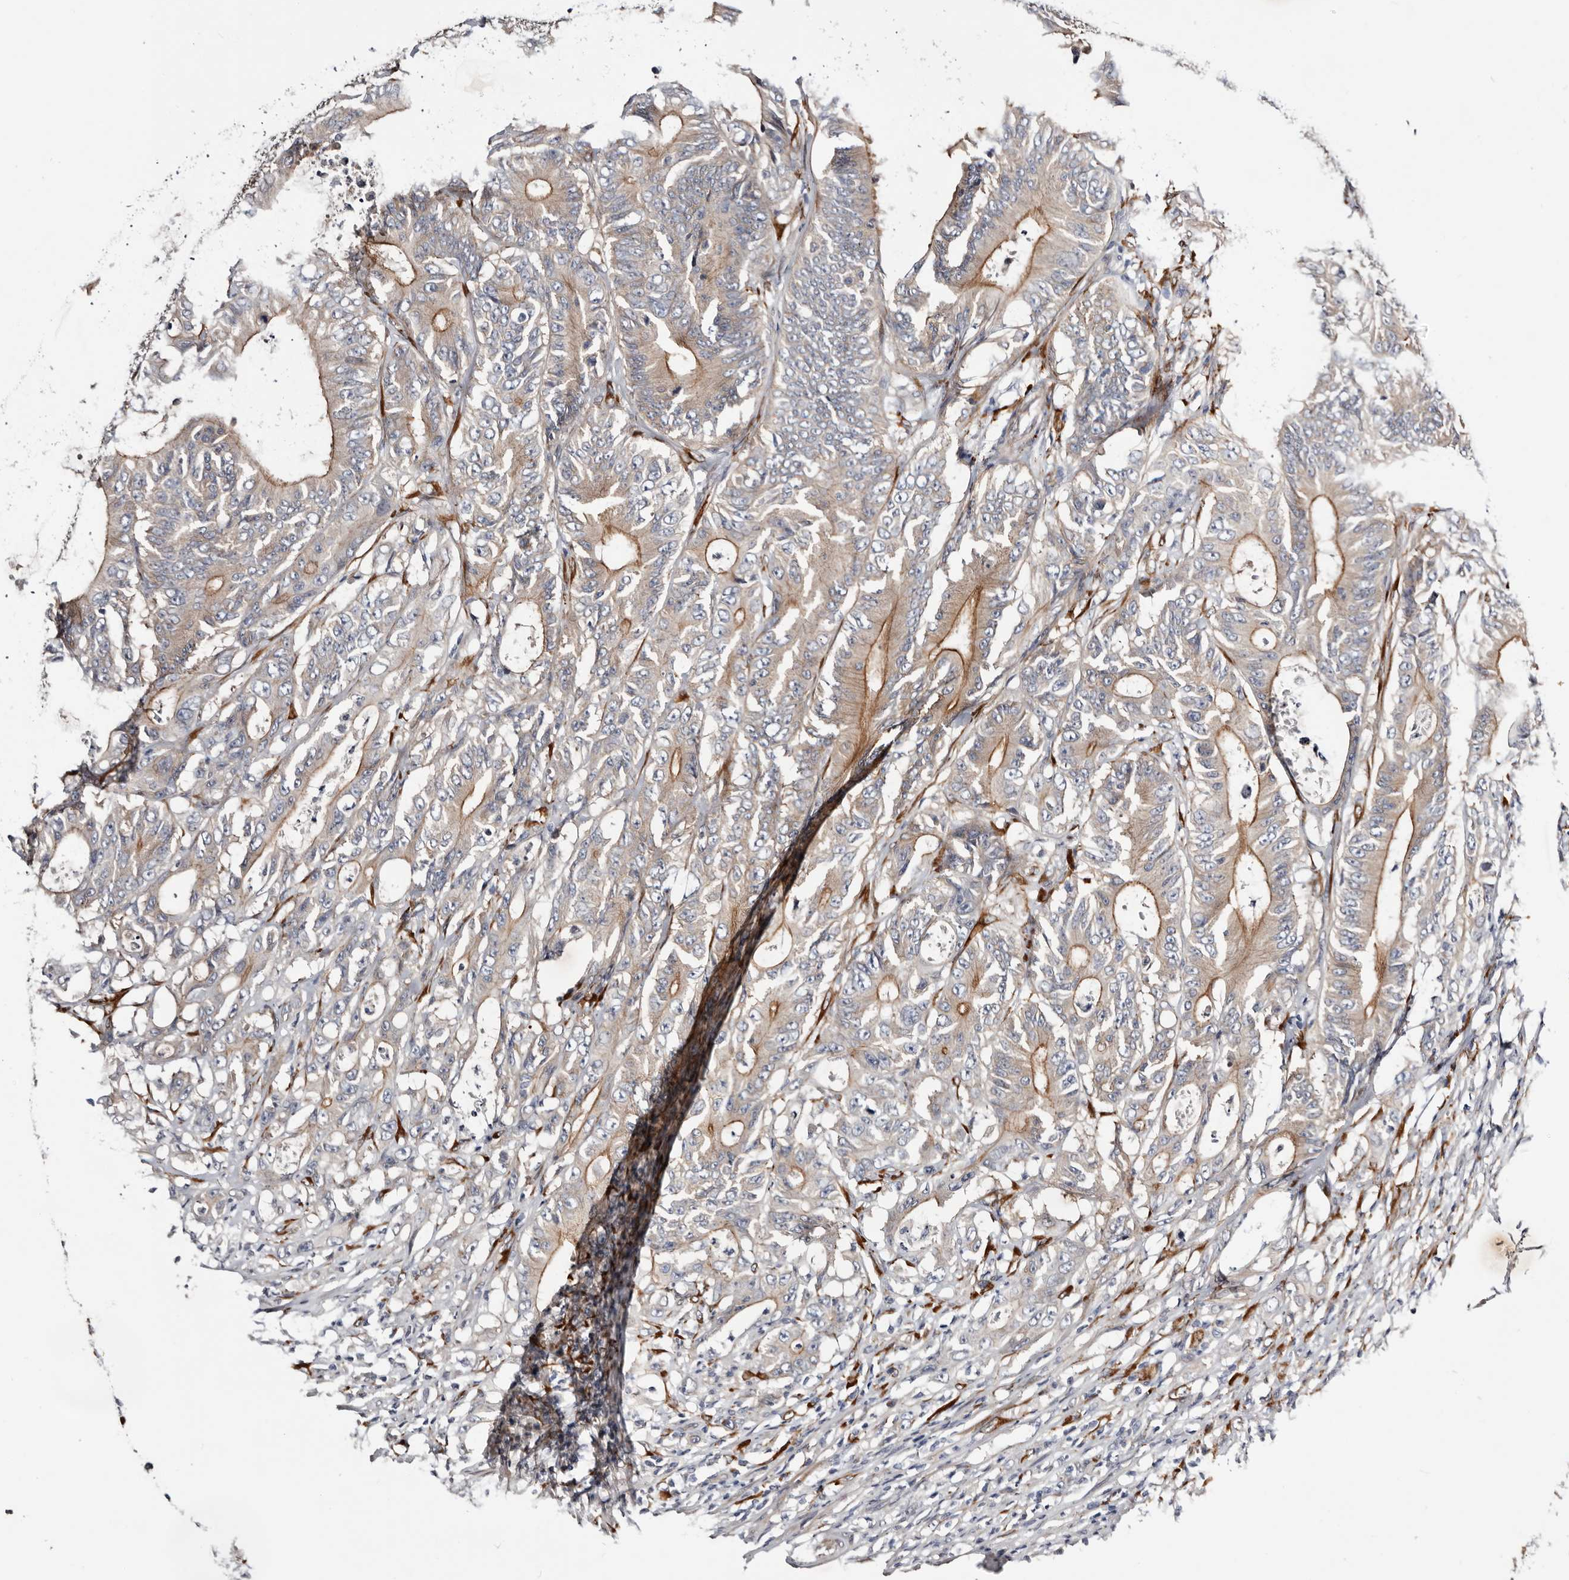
{"staining": {"intensity": "moderate", "quantity": "25%-75%", "location": "cytoplasmic/membranous"}, "tissue": "colorectal cancer", "cell_type": "Tumor cells", "image_type": "cancer", "snomed": [{"axis": "morphology", "description": "Adenocarcinoma, NOS"}, {"axis": "topography", "description": "Colon"}], "caption": "There is medium levels of moderate cytoplasmic/membranous positivity in tumor cells of colorectal adenocarcinoma, as demonstrated by immunohistochemical staining (brown color).", "gene": "USH1C", "patient": {"sex": "male", "age": 83}}